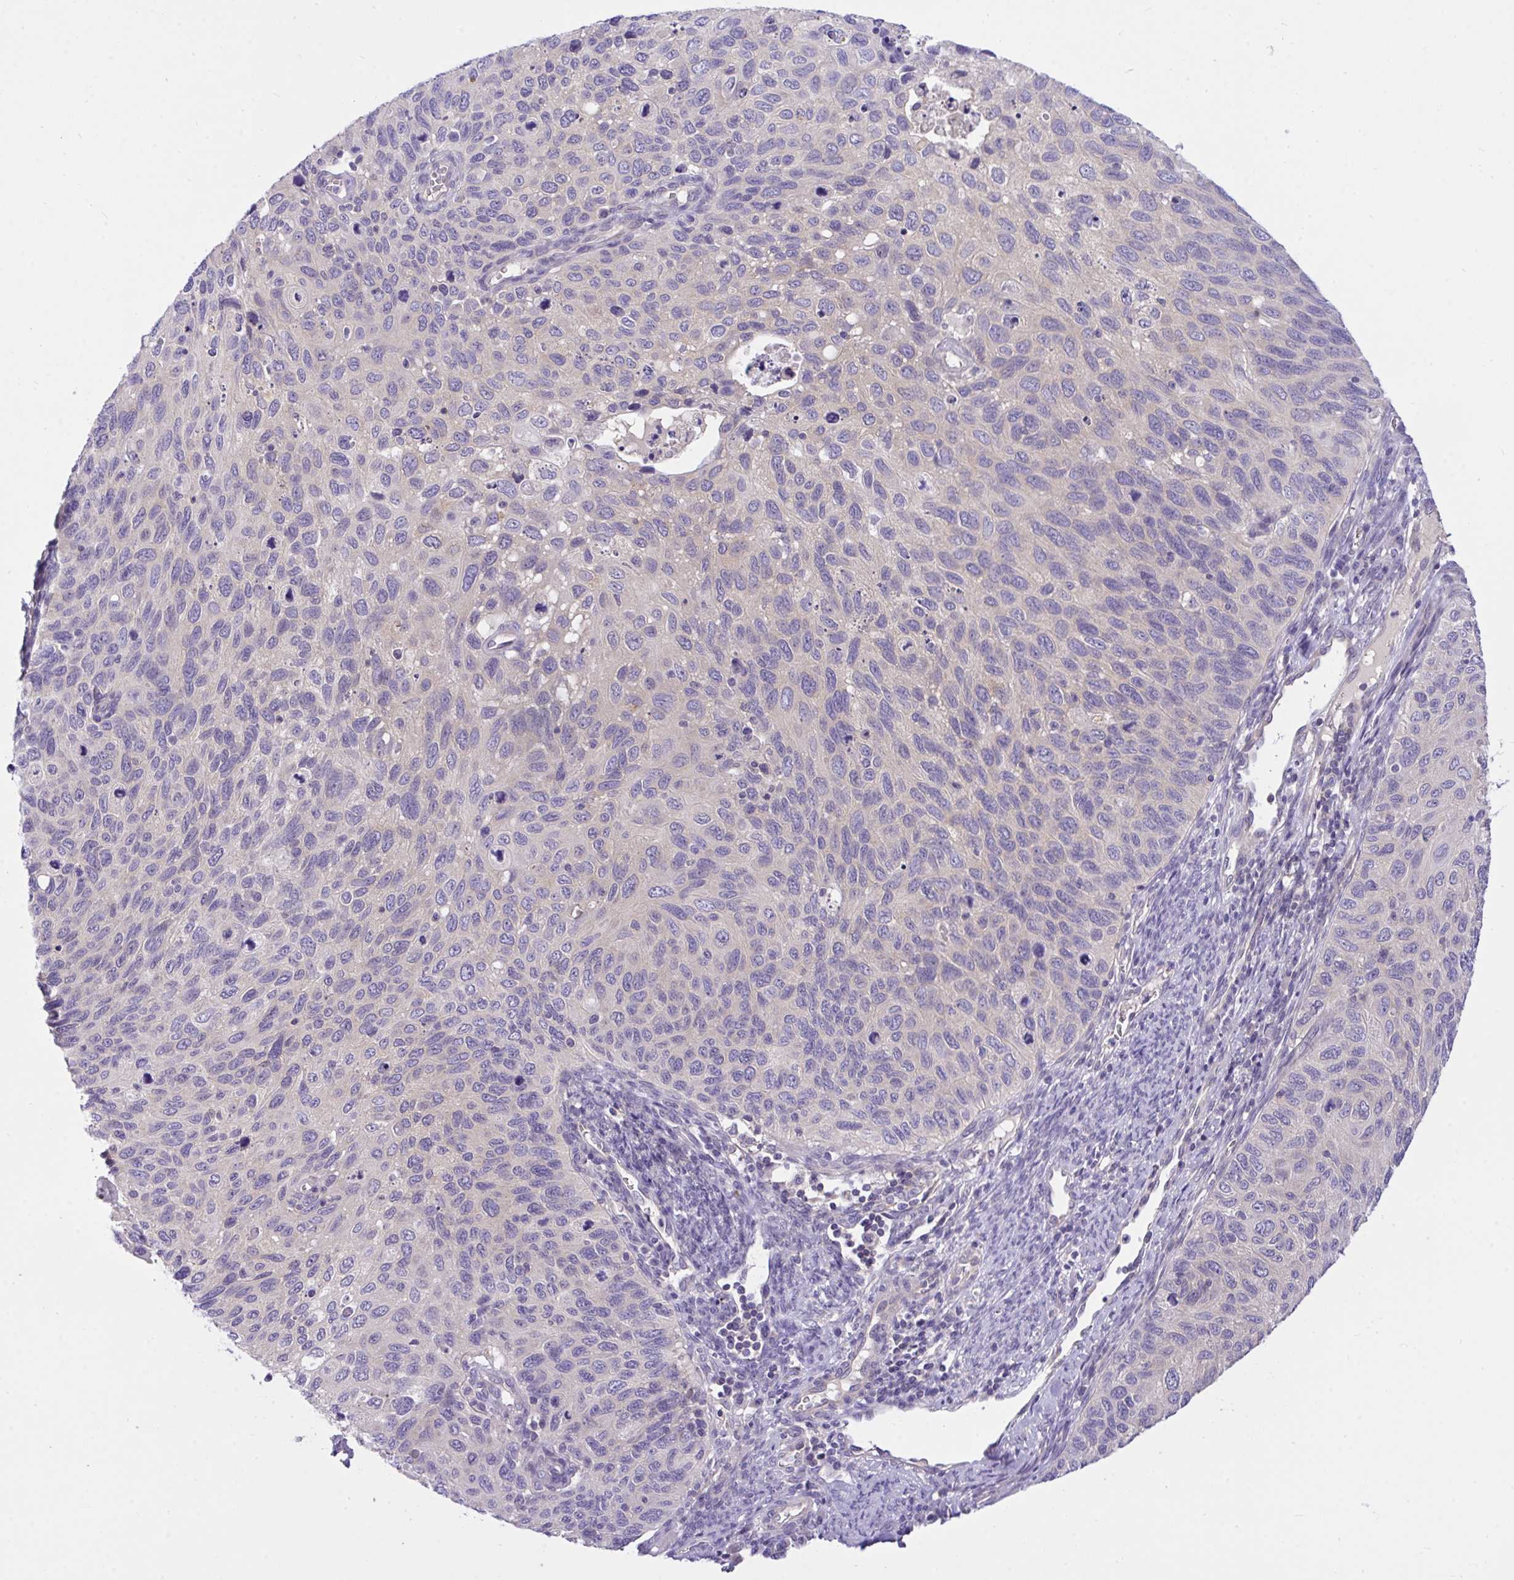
{"staining": {"intensity": "negative", "quantity": "none", "location": "none"}, "tissue": "cervical cancer", "cell_type": "Tumor cells", "image_type": "cancer", "snomed": [{"axis": "morphology", "description": "Squamous cell carcinoma, NOS"}, {"axis": "topography", "description": "Cervix"}], "caption": "Immunohistochemistry (IHC) image of neoplastic tissue: human squamous cell carcinoma (cervical) stained with DAB exhibits no significant protein expression in tumor cells. (DAB immunohistochemistry (IHC), high magnification).", "gene": "TLN2", "patient": {"sex": "female", "age": 70}}